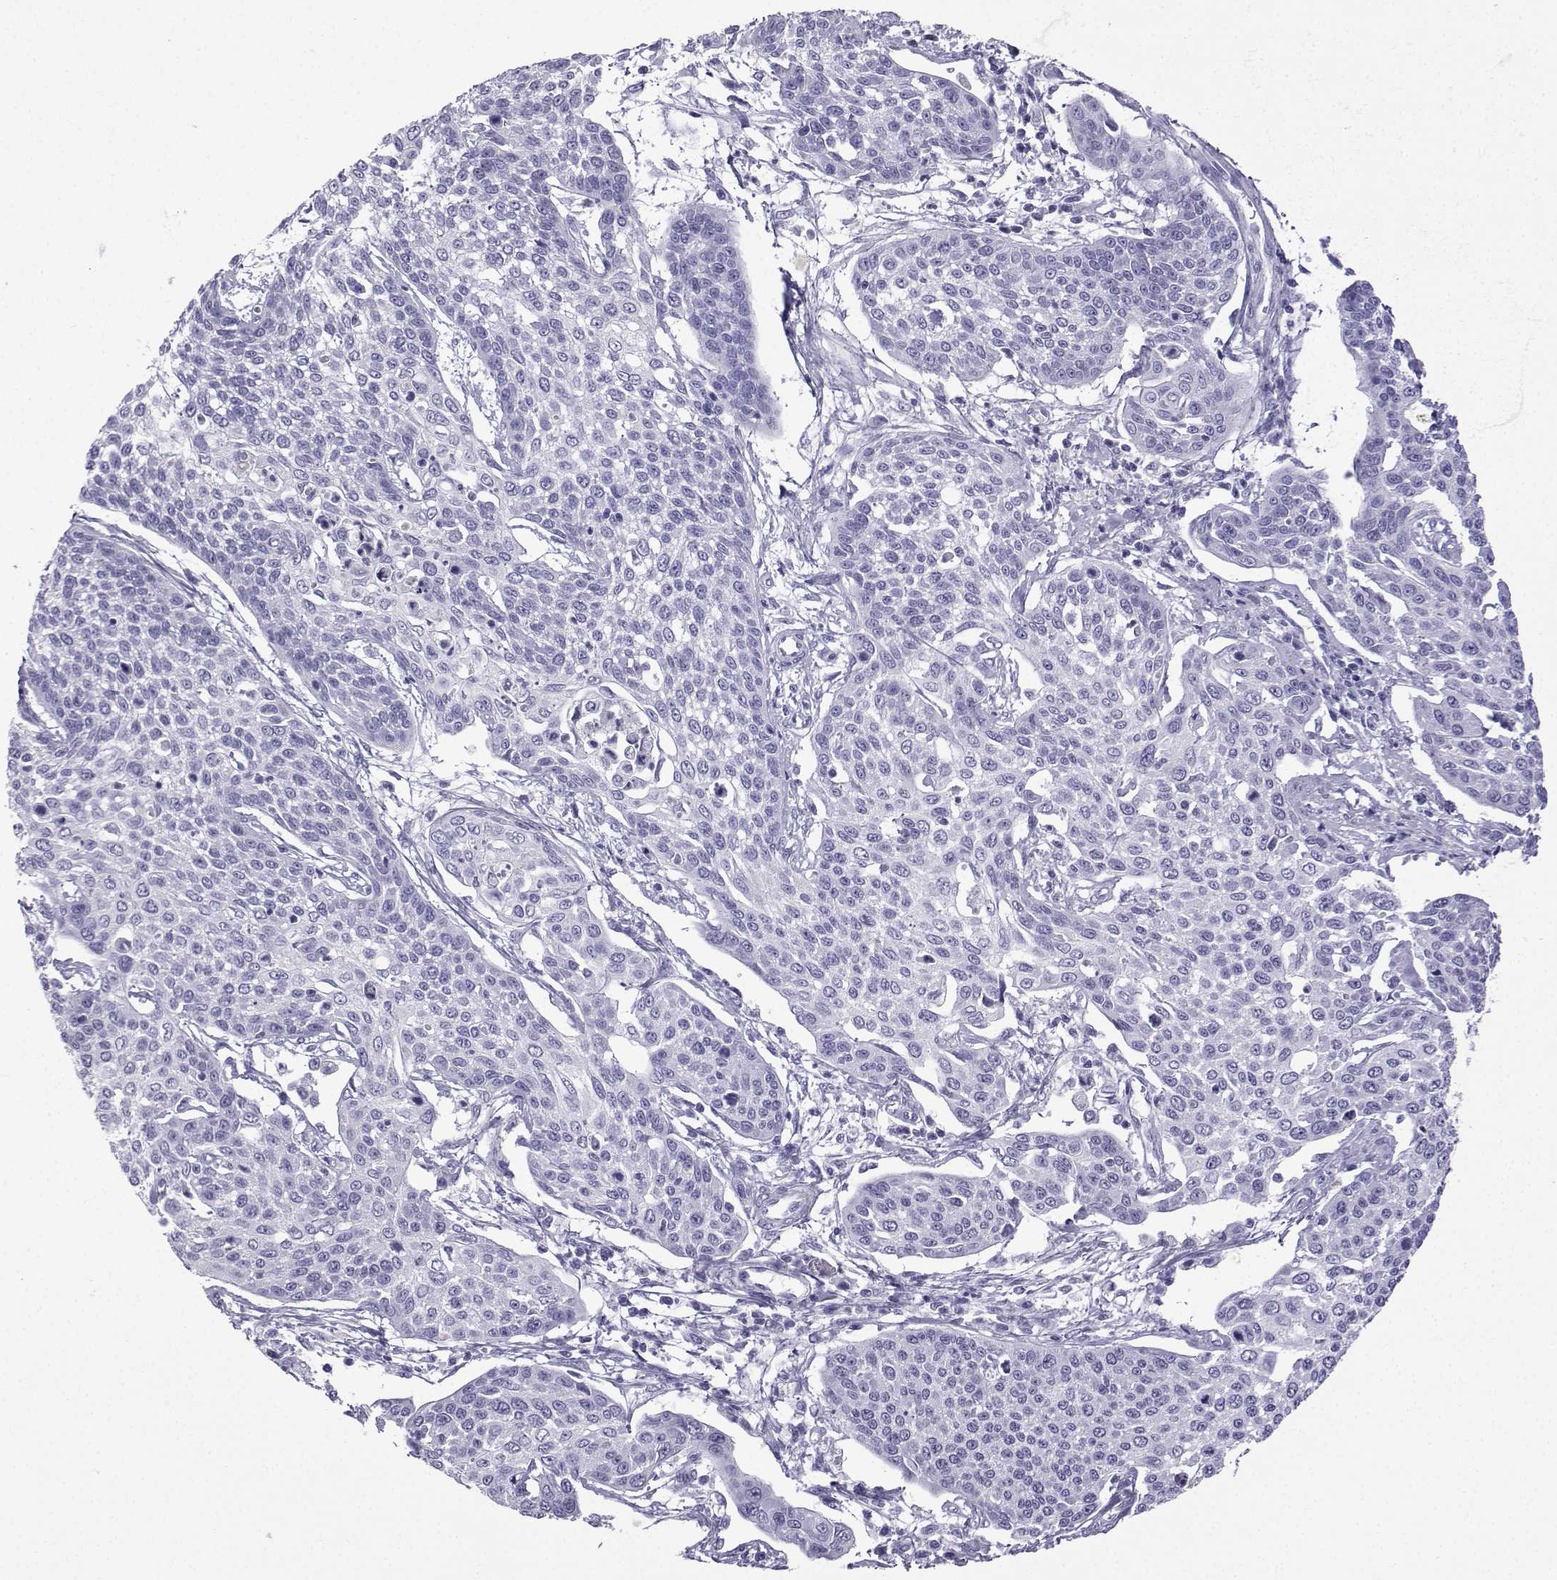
{"staining": {"intensity": "negative", "quantity": "none", "location": "none"}, "tissue": "cervical cancer", "cell_type": "Tumor cells", "image_type": "cancer", "snomed": [{"axis": "morphology", "description": "Squamous cell carcinoma, NOS"}, {"axis": "topography", "description": "Cervix"}], "caption": "Tumor cells show no significant staining in squamous cell carcinoma (cervical).", "gene": "KCNF1", "patient": {"sex": "female", "age": 34}}